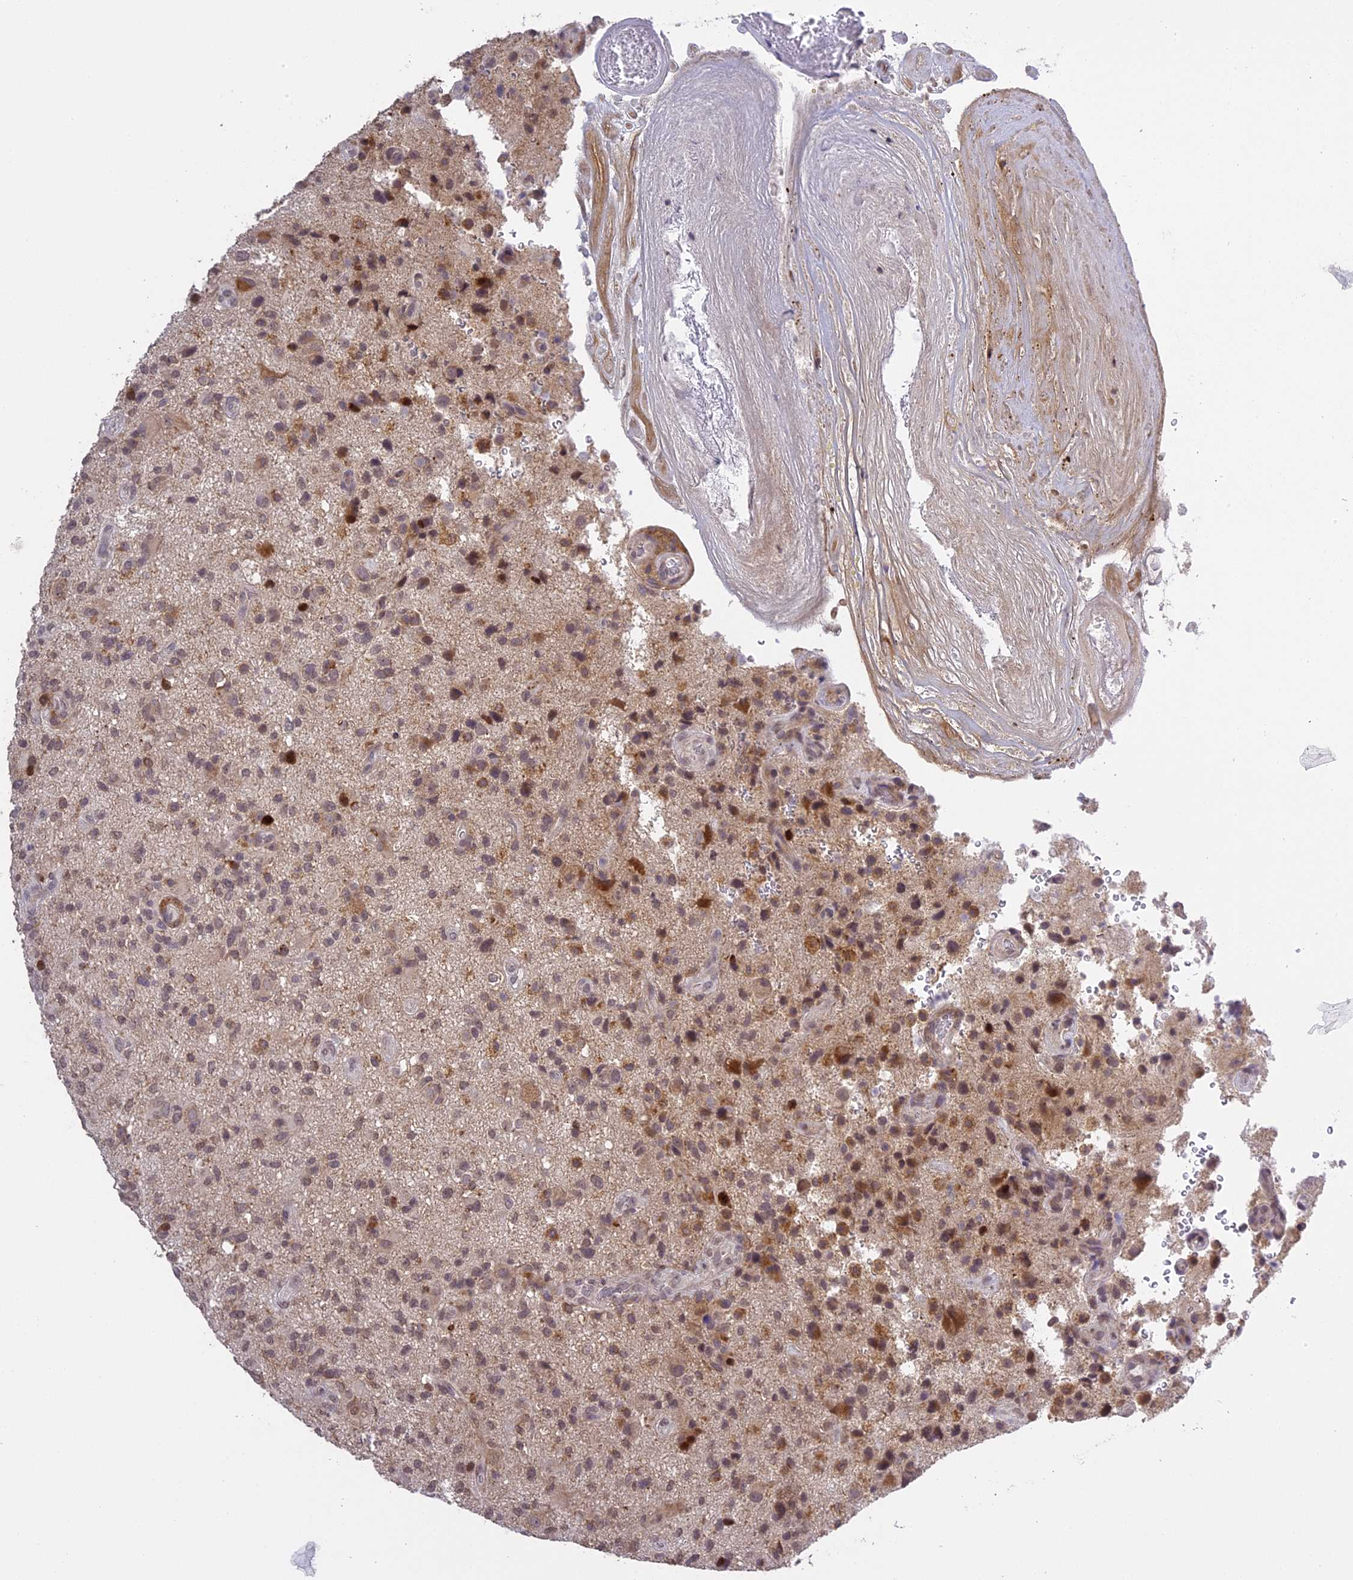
{"staining": {"intensity": "weak", "quantity": "25%-75%", "location": "nuclear"}, "tissue": "glioma", "cell_type": "Tumor cells", "image_type": "cancer", "snomed": [{"axis": "morphology", "description": "Glioma, malignant, High grade"}, {"axis": "topography", "description": "Brain"}], "caption": "Malignant glioma (high-grade) stained with a brown dye displays weak nuclear positive staining in approximately 25%-75% of tumor cells.", "gene": "ERG28", "patient": {"sex": "male", "age": 47}}